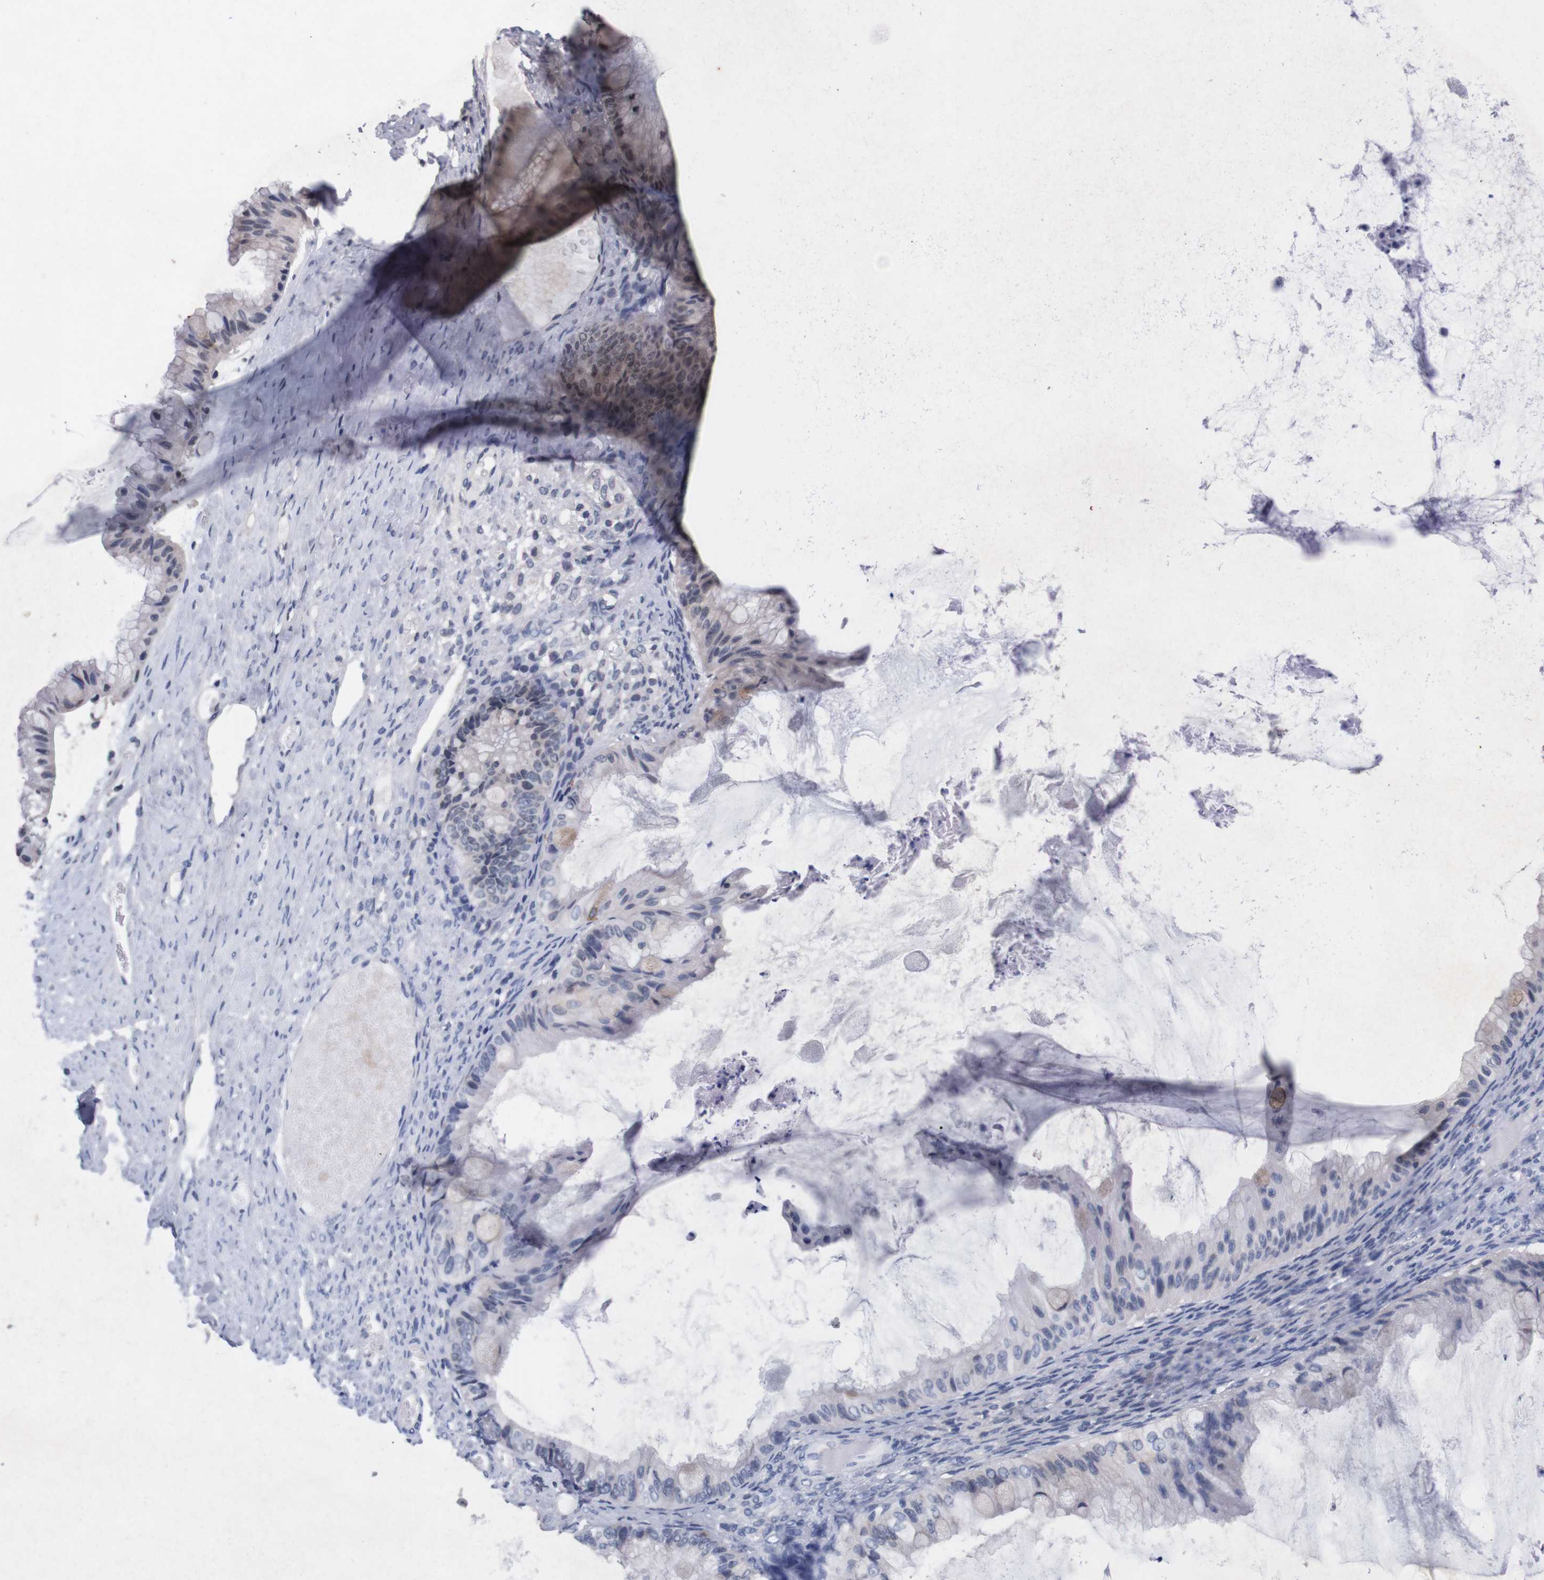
{"staining": {"intensity": "weak", "quantity": "<25%", "location": "cytoplasmic/membranous"}, "tissue": "ovarian cancer", "cell_type": "Tumor cells", "image_type": "cancer", "snomed": [{"axis": "morphology", "description": "Cystadenocarcinoma, mucinous, NOS"}, {"axis": "topography", "description": "Ovary"}], "caption": "Tumor cells show no significant protein expression in mucinous cystadenocarcinoma (ovarian).", "gene": "TNFRSF21", "patient": {"sex": "female", "age": 61}}